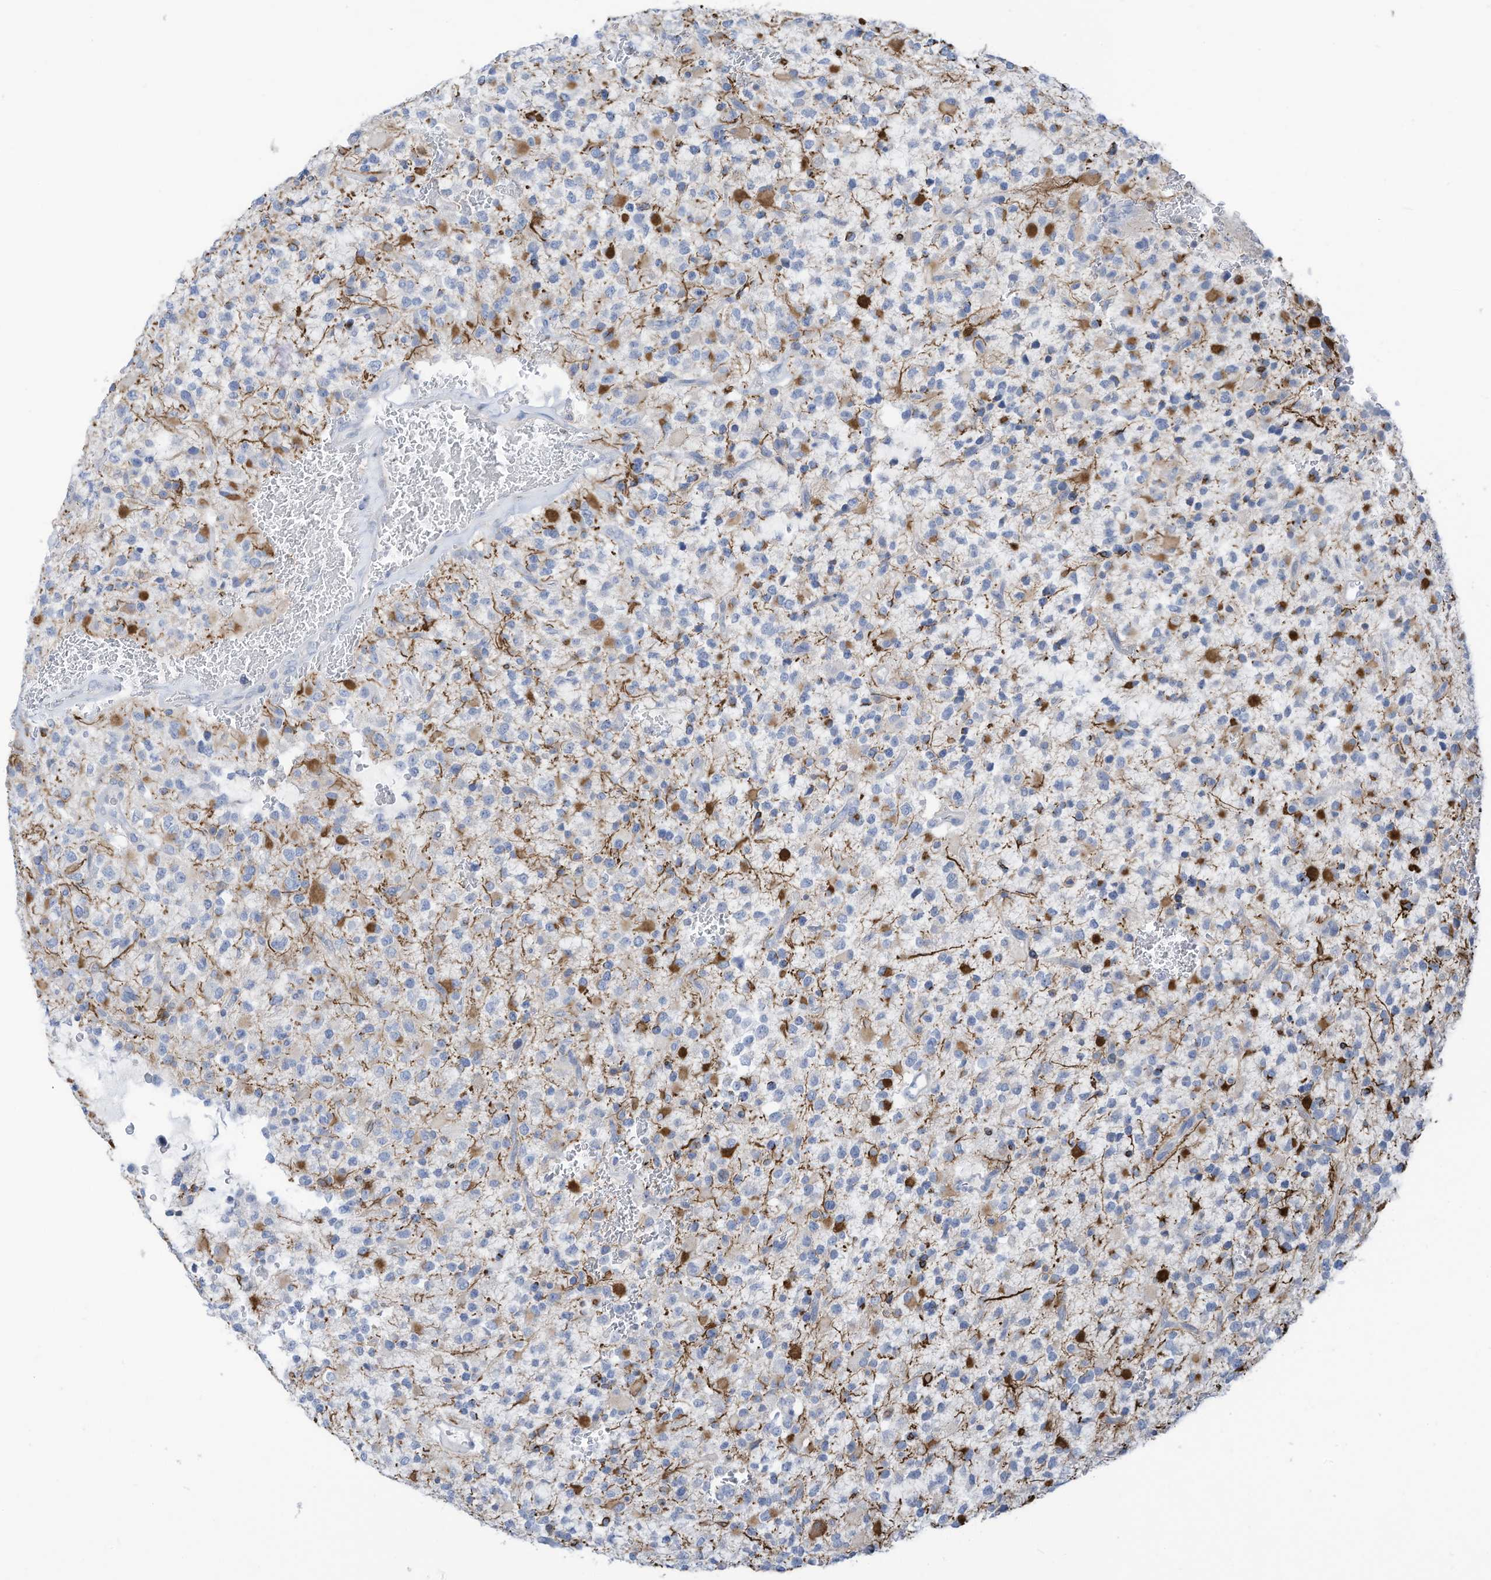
{"staining": {"intensity": "negative", "quantity": "none", "location": "none"}, "tissue": "glioma", "cell_type": "Tumor cells", "image_type": "cancer", "snomed": [{"axis": "morphology", "description": "Glioma, malignant, High grade"}, {"axis": "topography", "description": "Brain"}], "caption": "The IHC histopathology image has no significant positivity in tumor cells of malignant glioma (high-grade) tissue. (DAB immunohistochemistry (IHC) with hematoxylin counter stain).", "gene": "SLC1A5", "patient": {"sex": "male", "age": 34}}